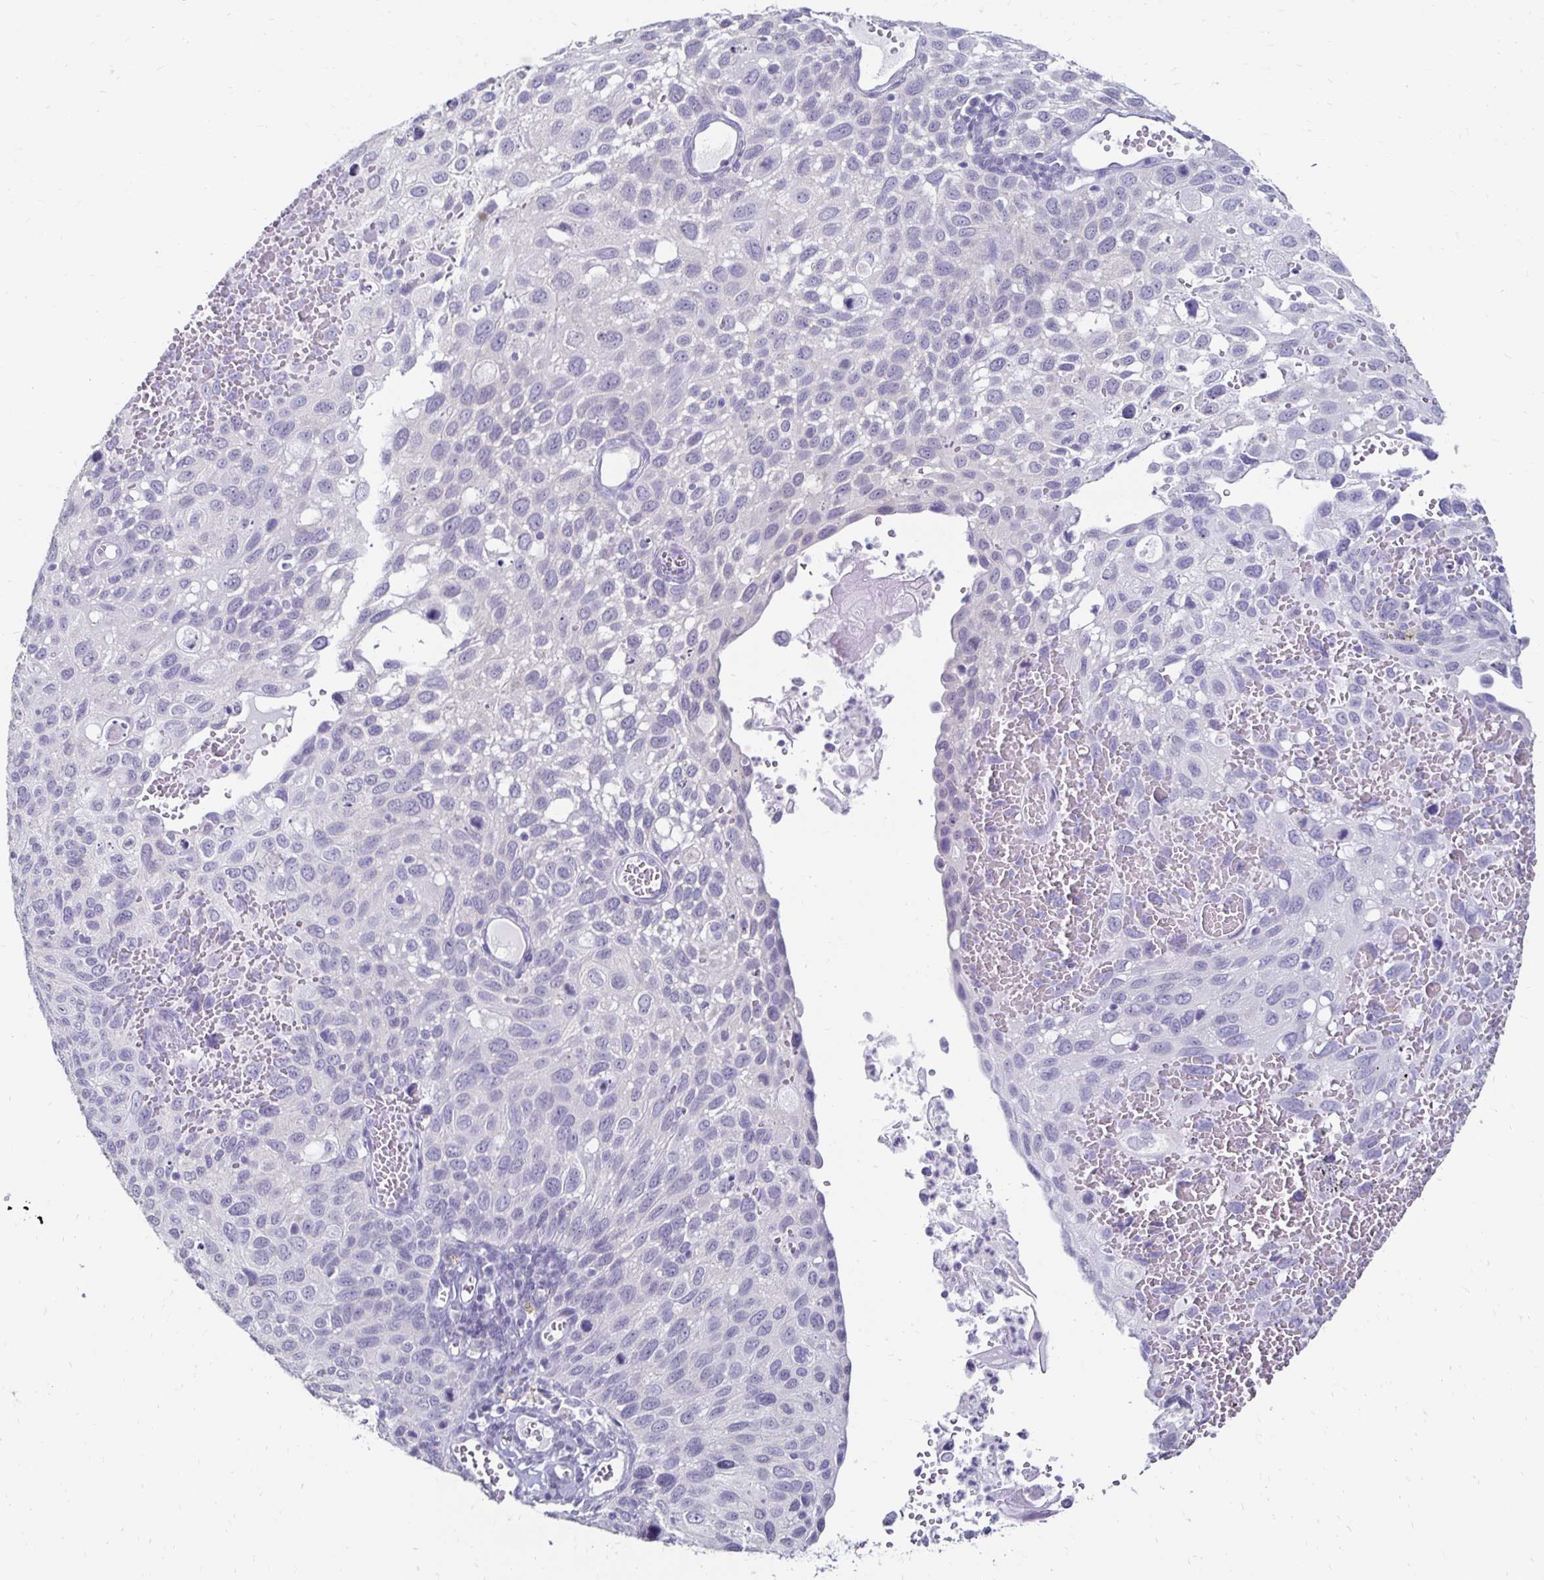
{"staining": {"intensity": "negative", "quantity": "none", "location": "none"}, "tissue": "cervical cancer", "cell_type": "Tumor cells", "image_type": "cancer", "snomed": [{"axis": "morphology", "description": "Squamous cell carcinoma, NOS"}, {"axis": "topography", "description": "Cervix"}], "caption": "Micrograph shows no protein expression in tumor cells of cervical cancer tissue.", "gene": "TOMM34", "patient": {"sex": "female", "age": 70}}